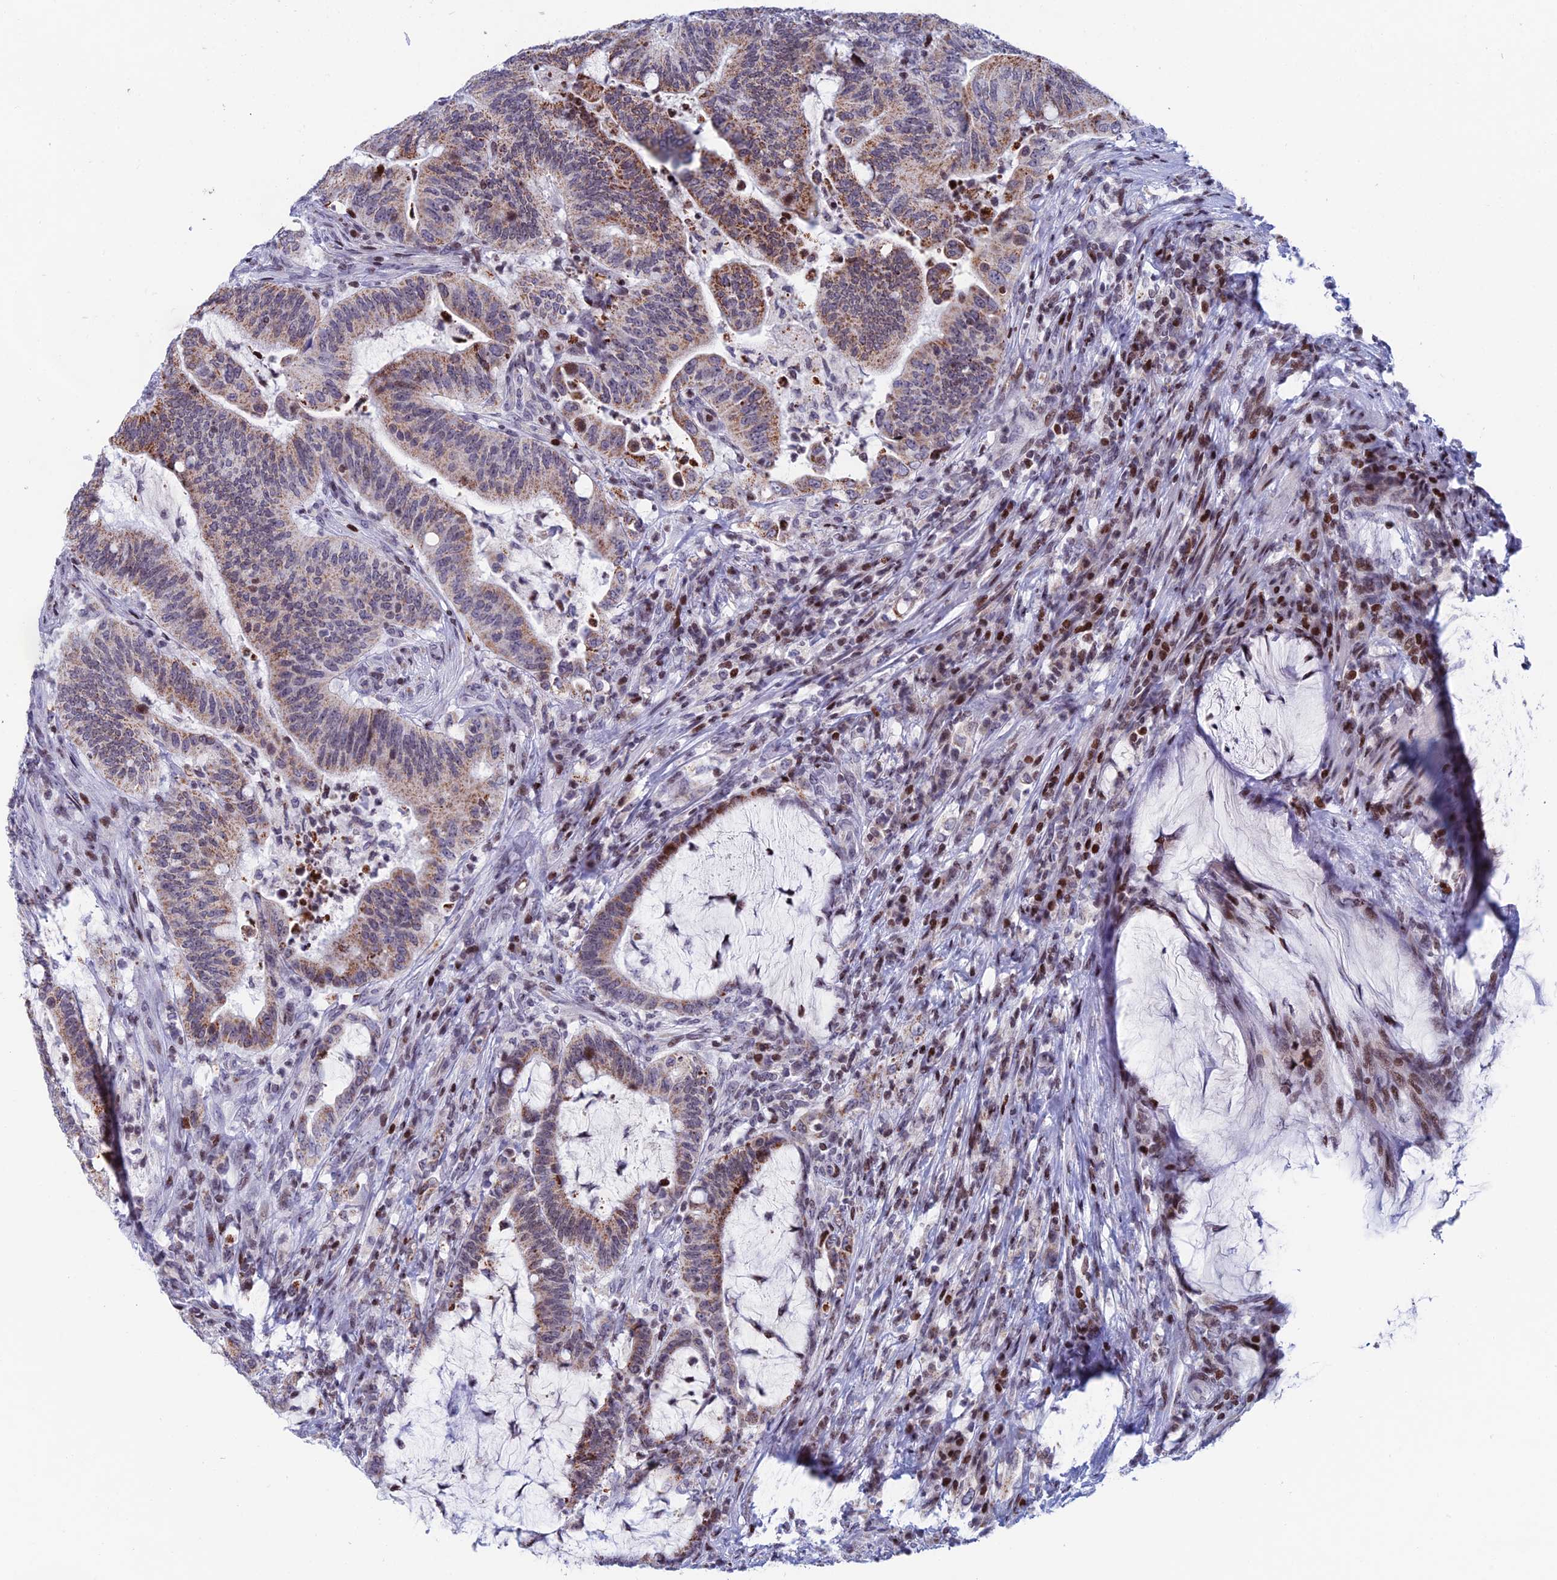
{"staining": {"intensity": "moderate", "quantity": ">75%", "location": "cytoplasmic/membranous,nuclear"}, "tissue": "colorectal cancer", "cell_type": "Tumor cells", "image_type": "cancer", "snomed": [{"axis": "morphology", "description": "Adenocarcinoma, NOS"}, {"axis": "topography", "description": "Colon"}], "caption": "The image reveals a brown stain indicating the presence of a protein in the cytoplasmic/membranous and nuclear of tumor cells in adenocarcinoma (colorectal). The protein is shown in brown color, while the nuclei are stained blue.", "gene": "AFF3", "patient": {"sex": "female", "age": 66}}